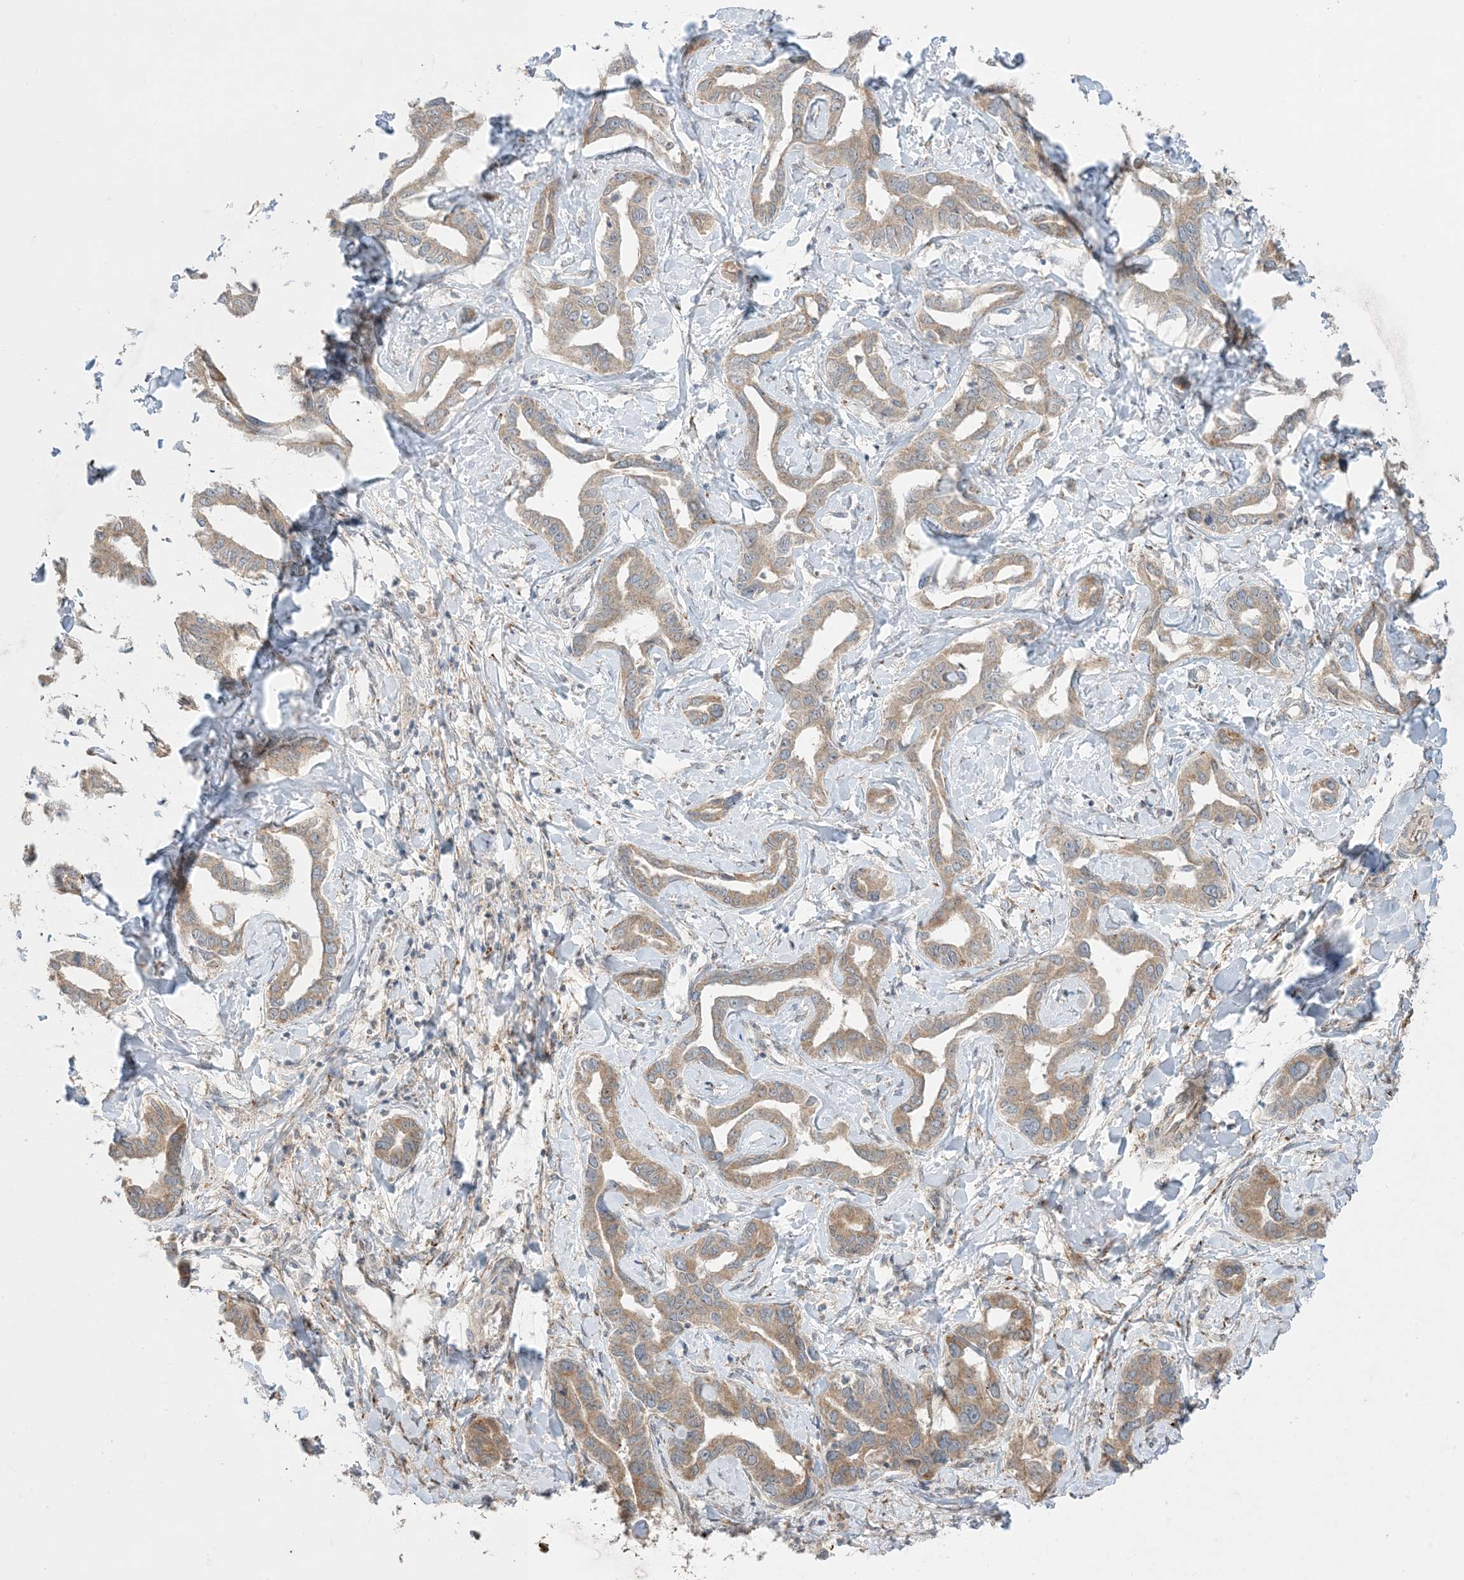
{"staining": {"intensity": "weak", "quantity": "25%-75%", "location": "cytoplasmic/membranous"}, "tissue": "liver cancer", "cell_type": "Tumor cells", "image_type": "cancer", "snomed": [{"axis": "morphology", "description": "Cholangiocarcinoma"}, {"axis": "topography", "description": "Liver"}], "caption": "Immunohistochemical staining of liver cholangiocarcinoma exhibits low levels of weak cytoplasmic/membranous protein positivity in about 25%-75% of tumor cells.", "gene": "ODC1", "patient": {"sex": "male", "age": 59}}